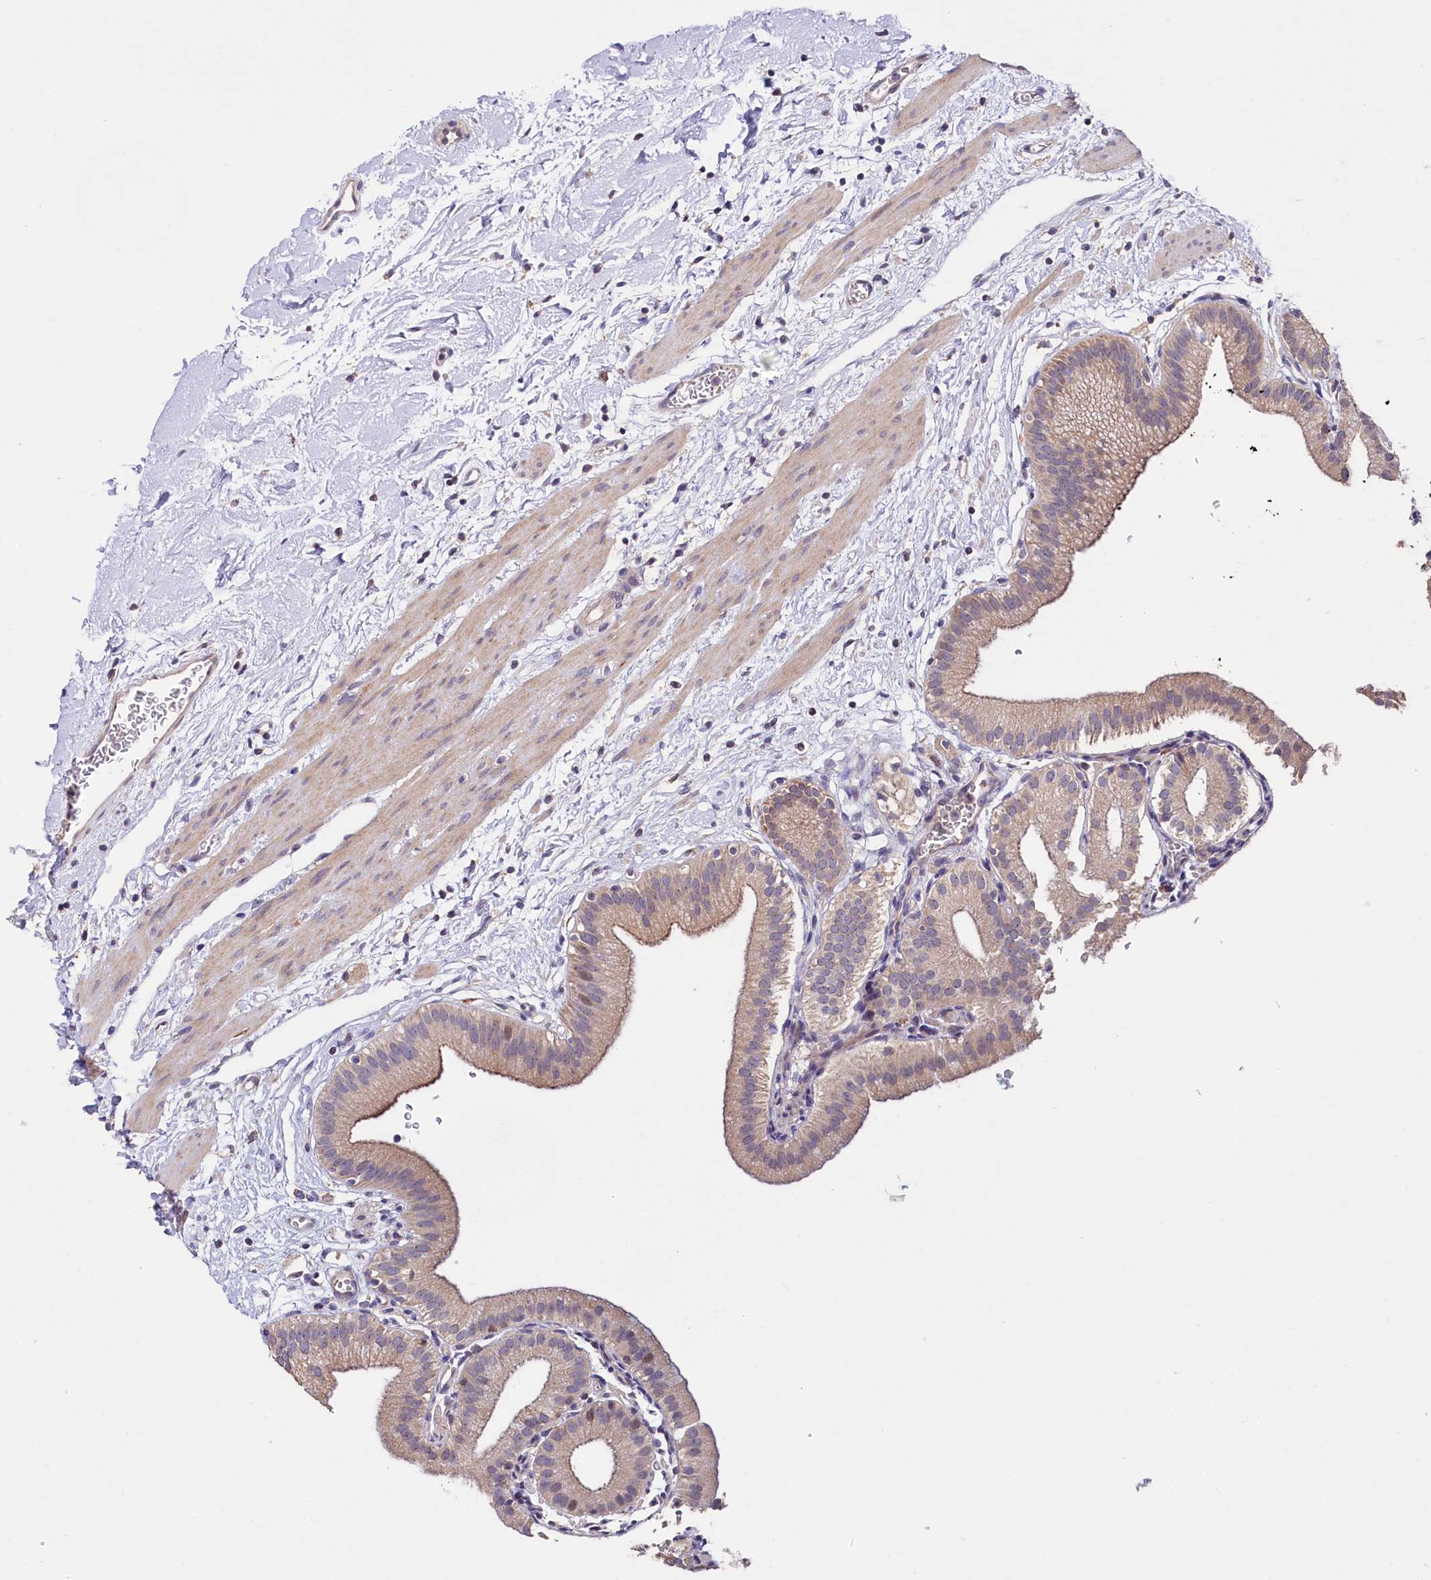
{"staining": {"intensity": "moderate", "quantity": "<25%", "location": "cytoplasmic/membranous"}, "tissue": "gallbladder", "cell_type": "Glandular cells", "image_type": "normal", "snomed": [{"axis": "morphology", "description": "Normal tissue, NOS"}, {"axis": "topography", "description": "Gallbladder"}], "caption": "Immunohistochemistry photomicrograph of benign gallbladder stained for a protein (brown), which demonstrates low levels of moderate cytoplasmic/membranous staining in approximately <25% of glandular cells.", "gene": "RPUSD3", "patient": {"sex": "male", "age": 55}}